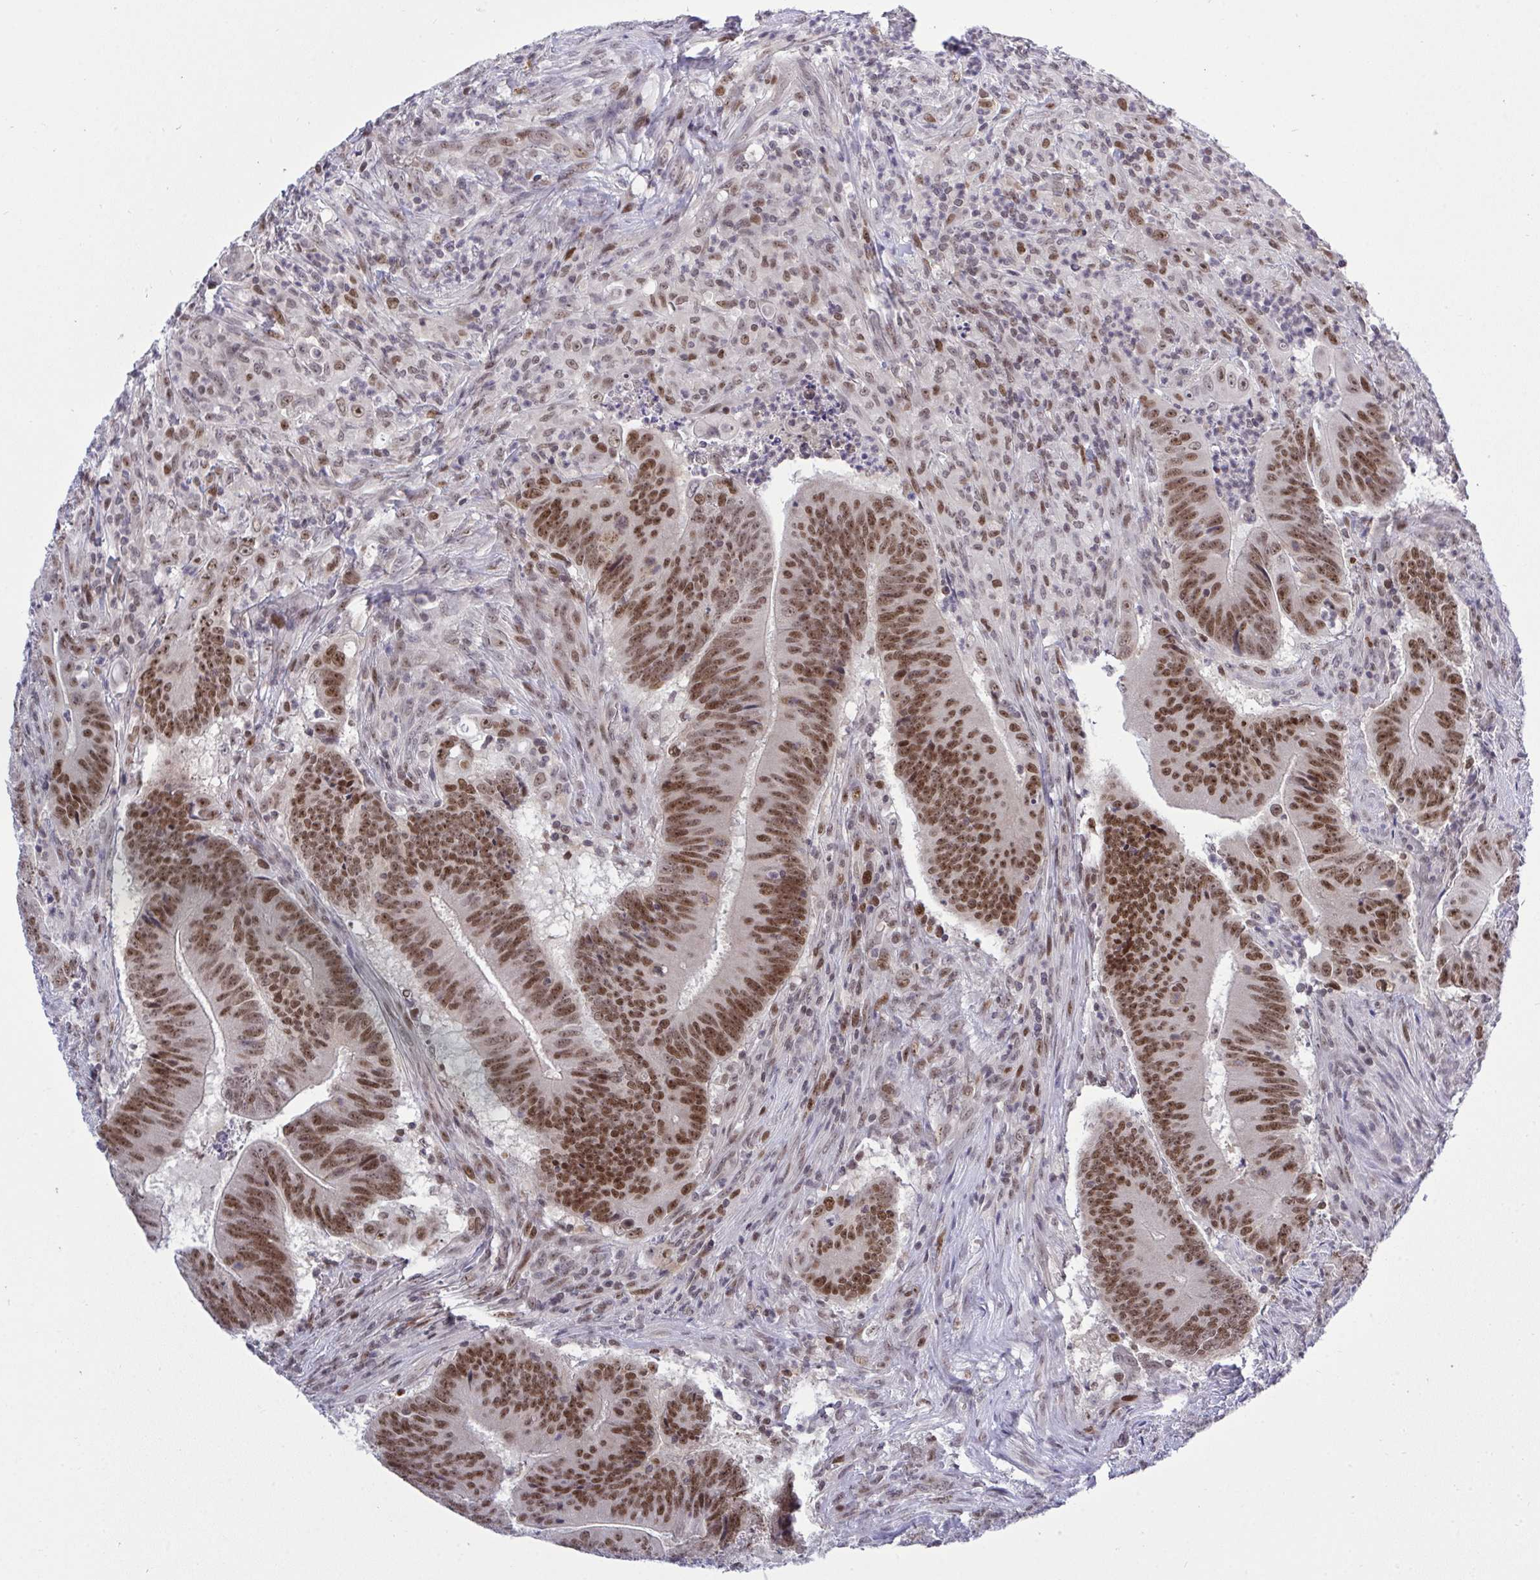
{"staining": {"intensity": "moderate", "quantity": ">75%", "location": "nuclear"}, "tissue": "colorectal cancer", "cell_type": "Tumor cells", "image_type": "cancer", "snomed": [{"axis": "morphology", "description": "Adenocarcinoma, NOS"}, {"axis": "topography", "description": "Colon"}], "caption": "Immunohistochemical staining of adenocarcinoma (colorectal) exhibits medium levels of moderate nuclear expression in about >75% of tumor cells.", "gene": "RFC4", "patient": {"sex": "female", "age": 87}}